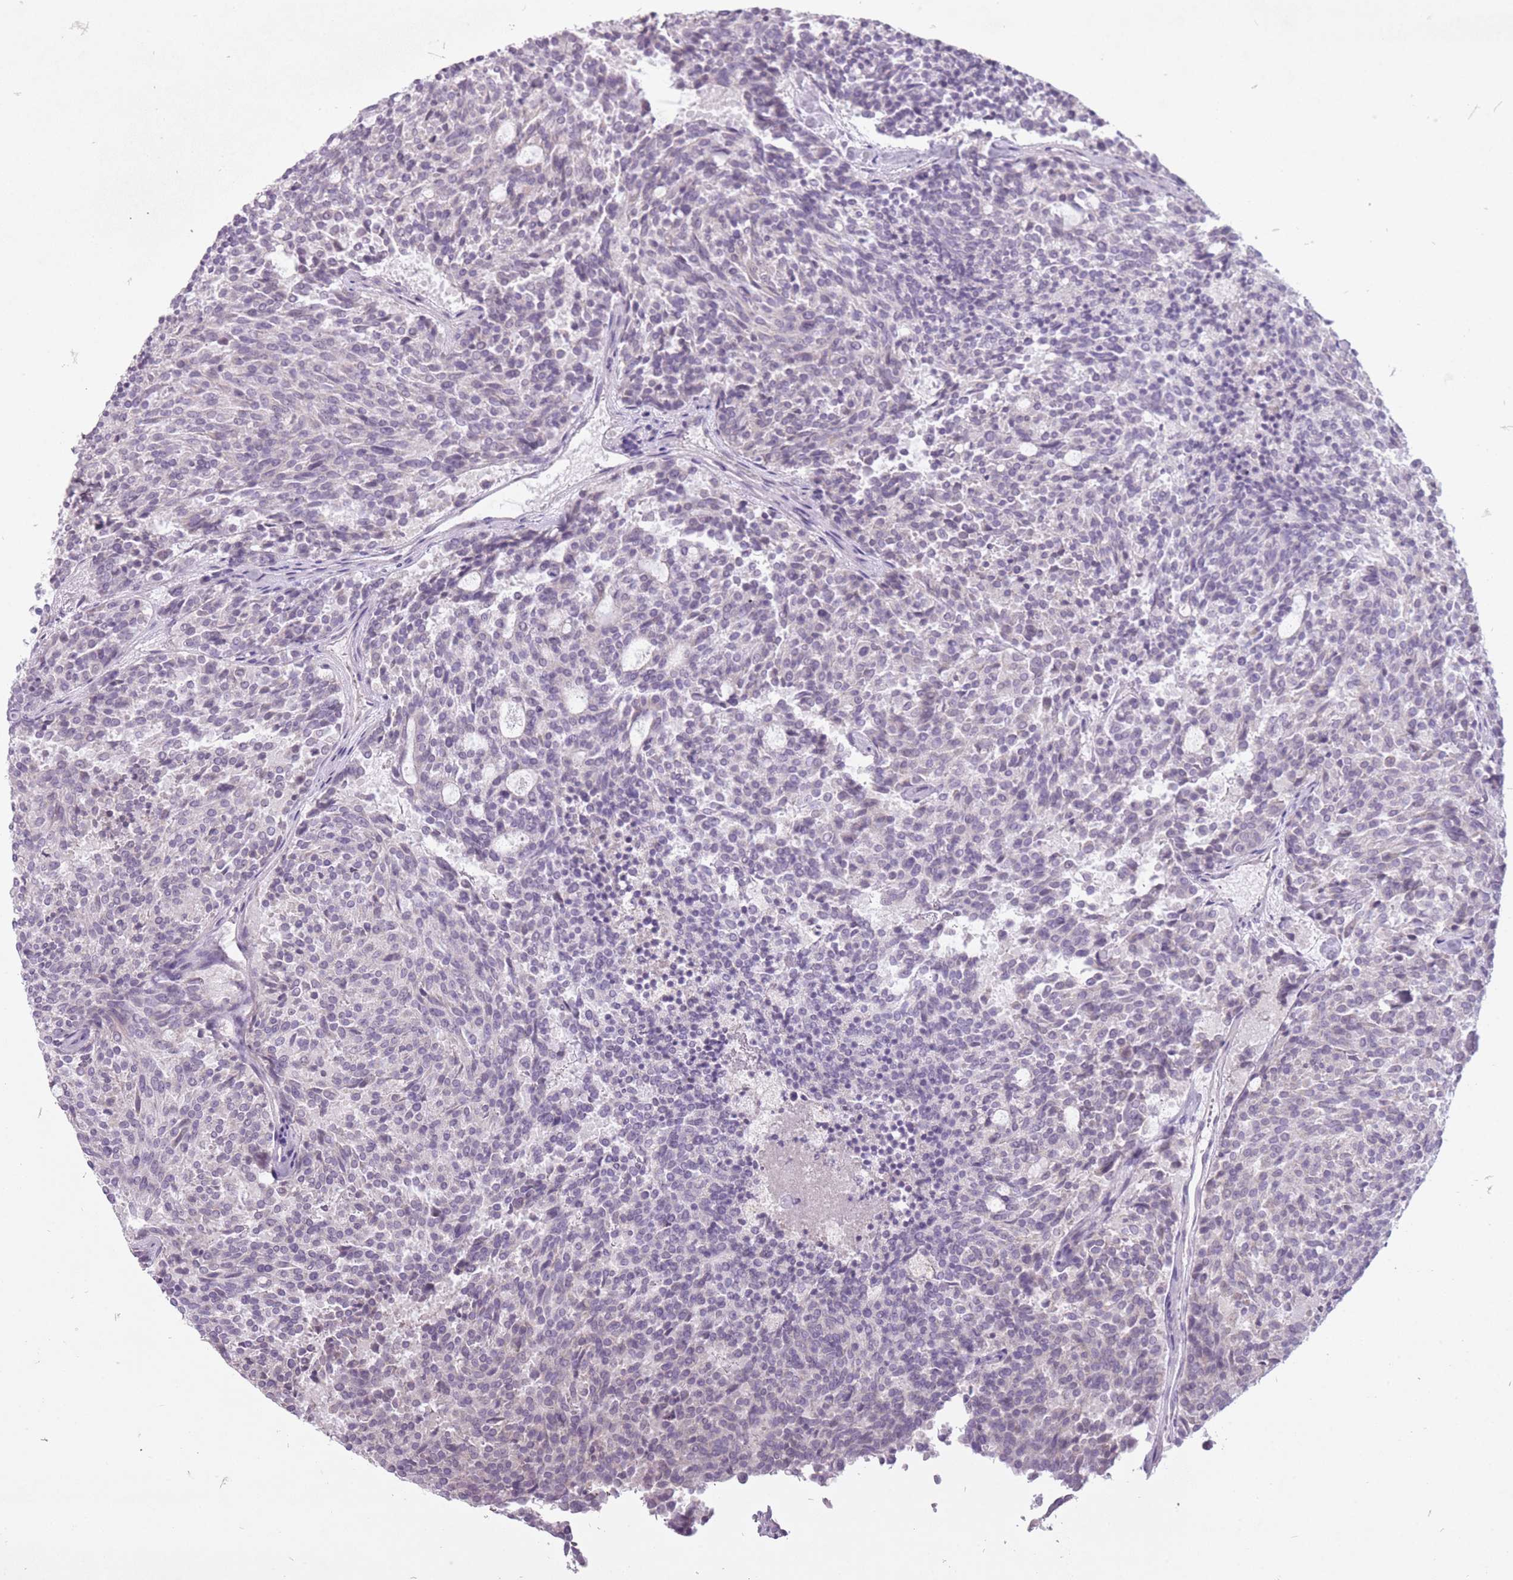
{"staining": {"intensity": "negative", "quantity": "none", "location": "none"}, "tissue": "carcinoid", "cell_type": "Tumor cells", "image_type": "cancer", "snomed": [{"axis": "morphology", "description": "Carcinoid, malignant, NOS"}, {"axis": "topography", "description": "Pancreas"}], "caption": "Human carcinoid stained for a protein using IHC displays no positivity in tumor cells.", "gene": "FAM43B", "patient": {"sex": "female", "age": 54}}